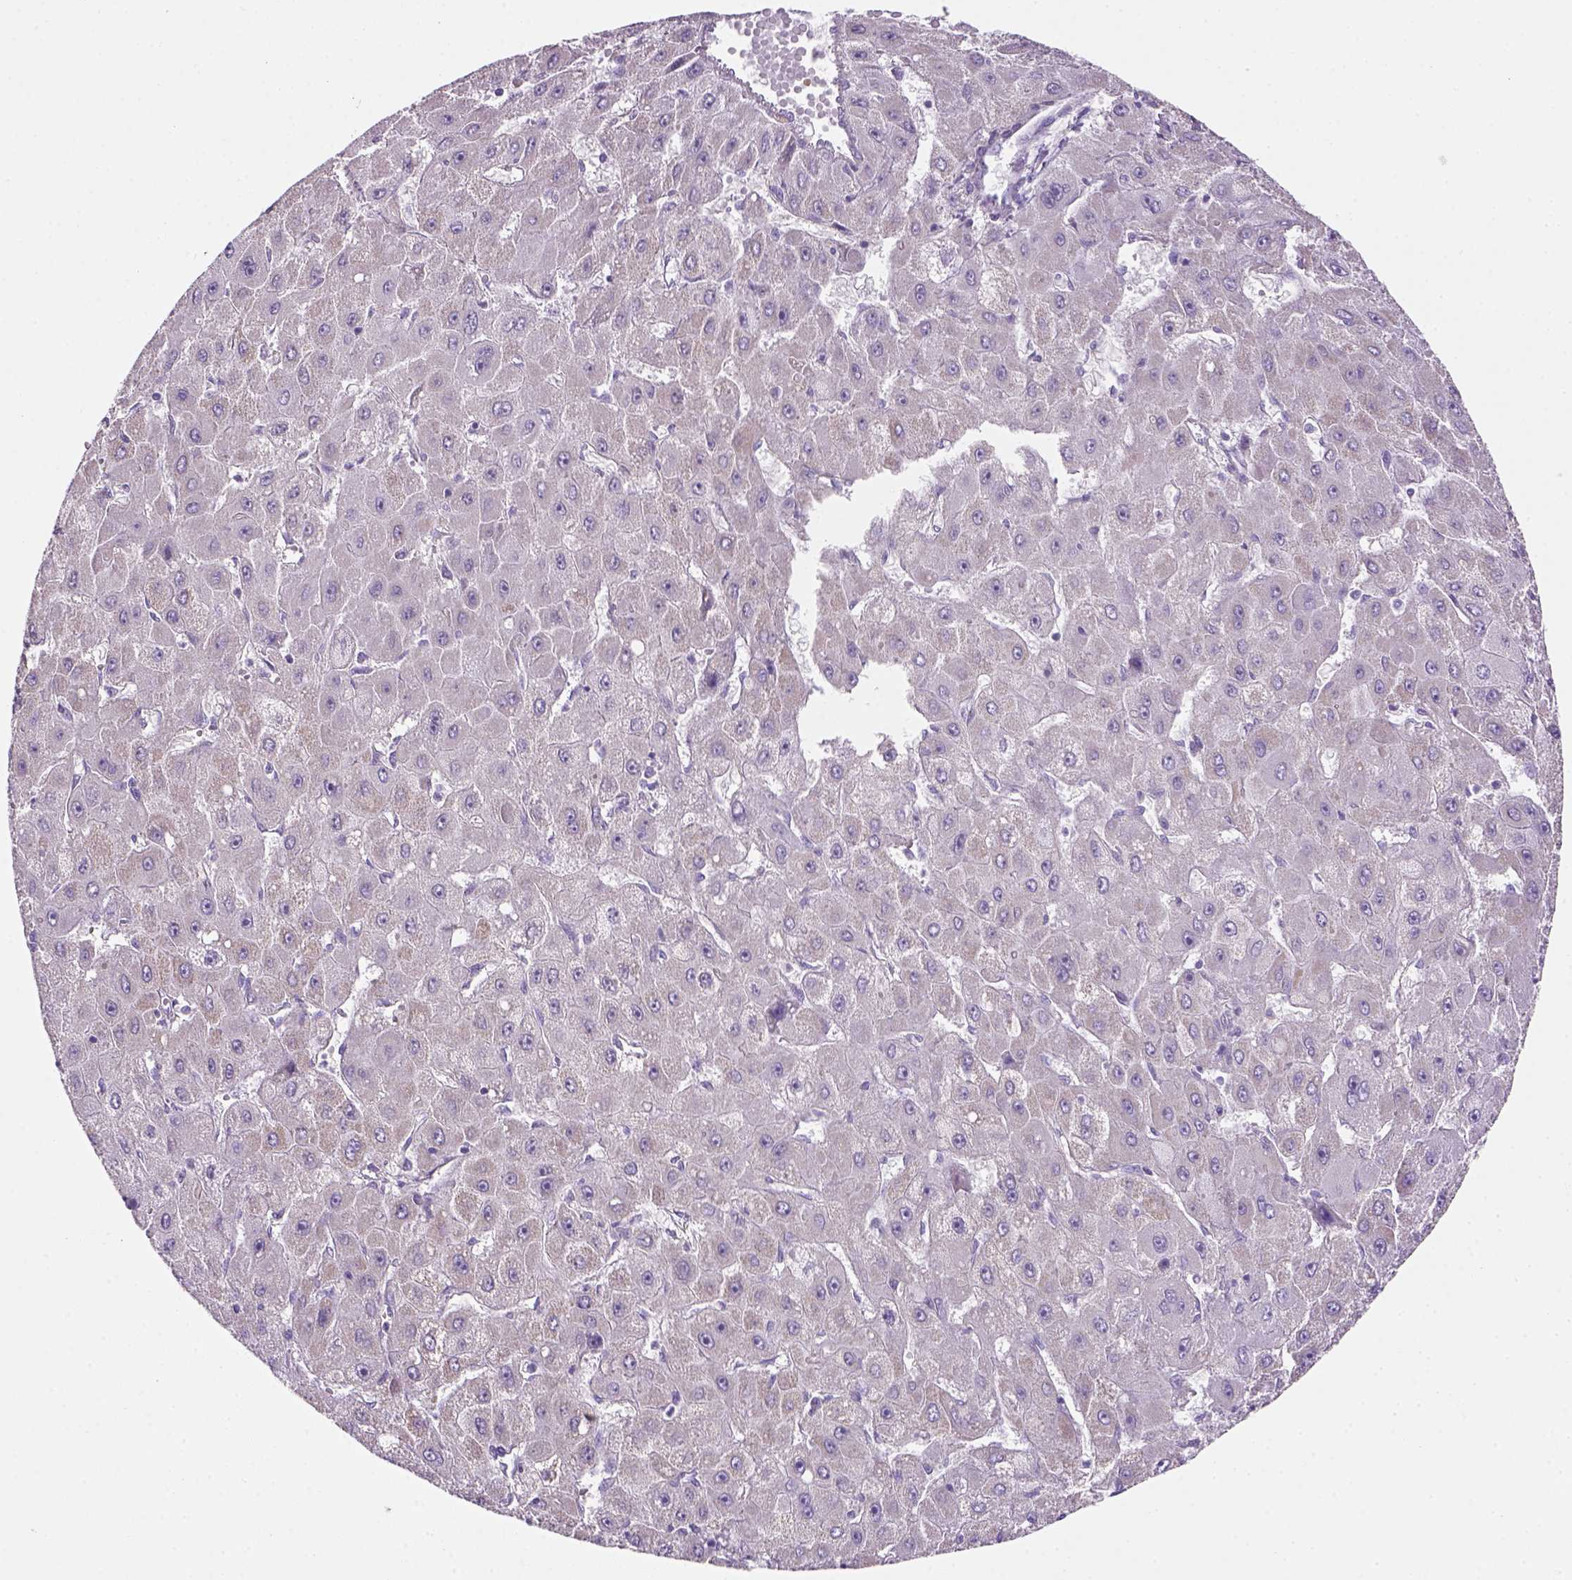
{"staining": {"intensity": "negative", "quantity": "none", "location": "none"}, "tissue": "liver cancer", "cell_type": "Tumor cells", "image_type": "cancer", "snomed": [{"axis": "morphology", "description": "Carcinoma, Hepatocellular, NOS"}, {"axis": "topography", "description": "Liver"}], "caption": "High magnification brightfield microscopy of liver cancer stained with DAB (3,3'-diaminobenzidine) (brown) and counterstained with hematoxylin (blue): tumor cells show no significant positivity.", "gene": "HTRA1", "patient": {"sex": "female", "age": 25}}